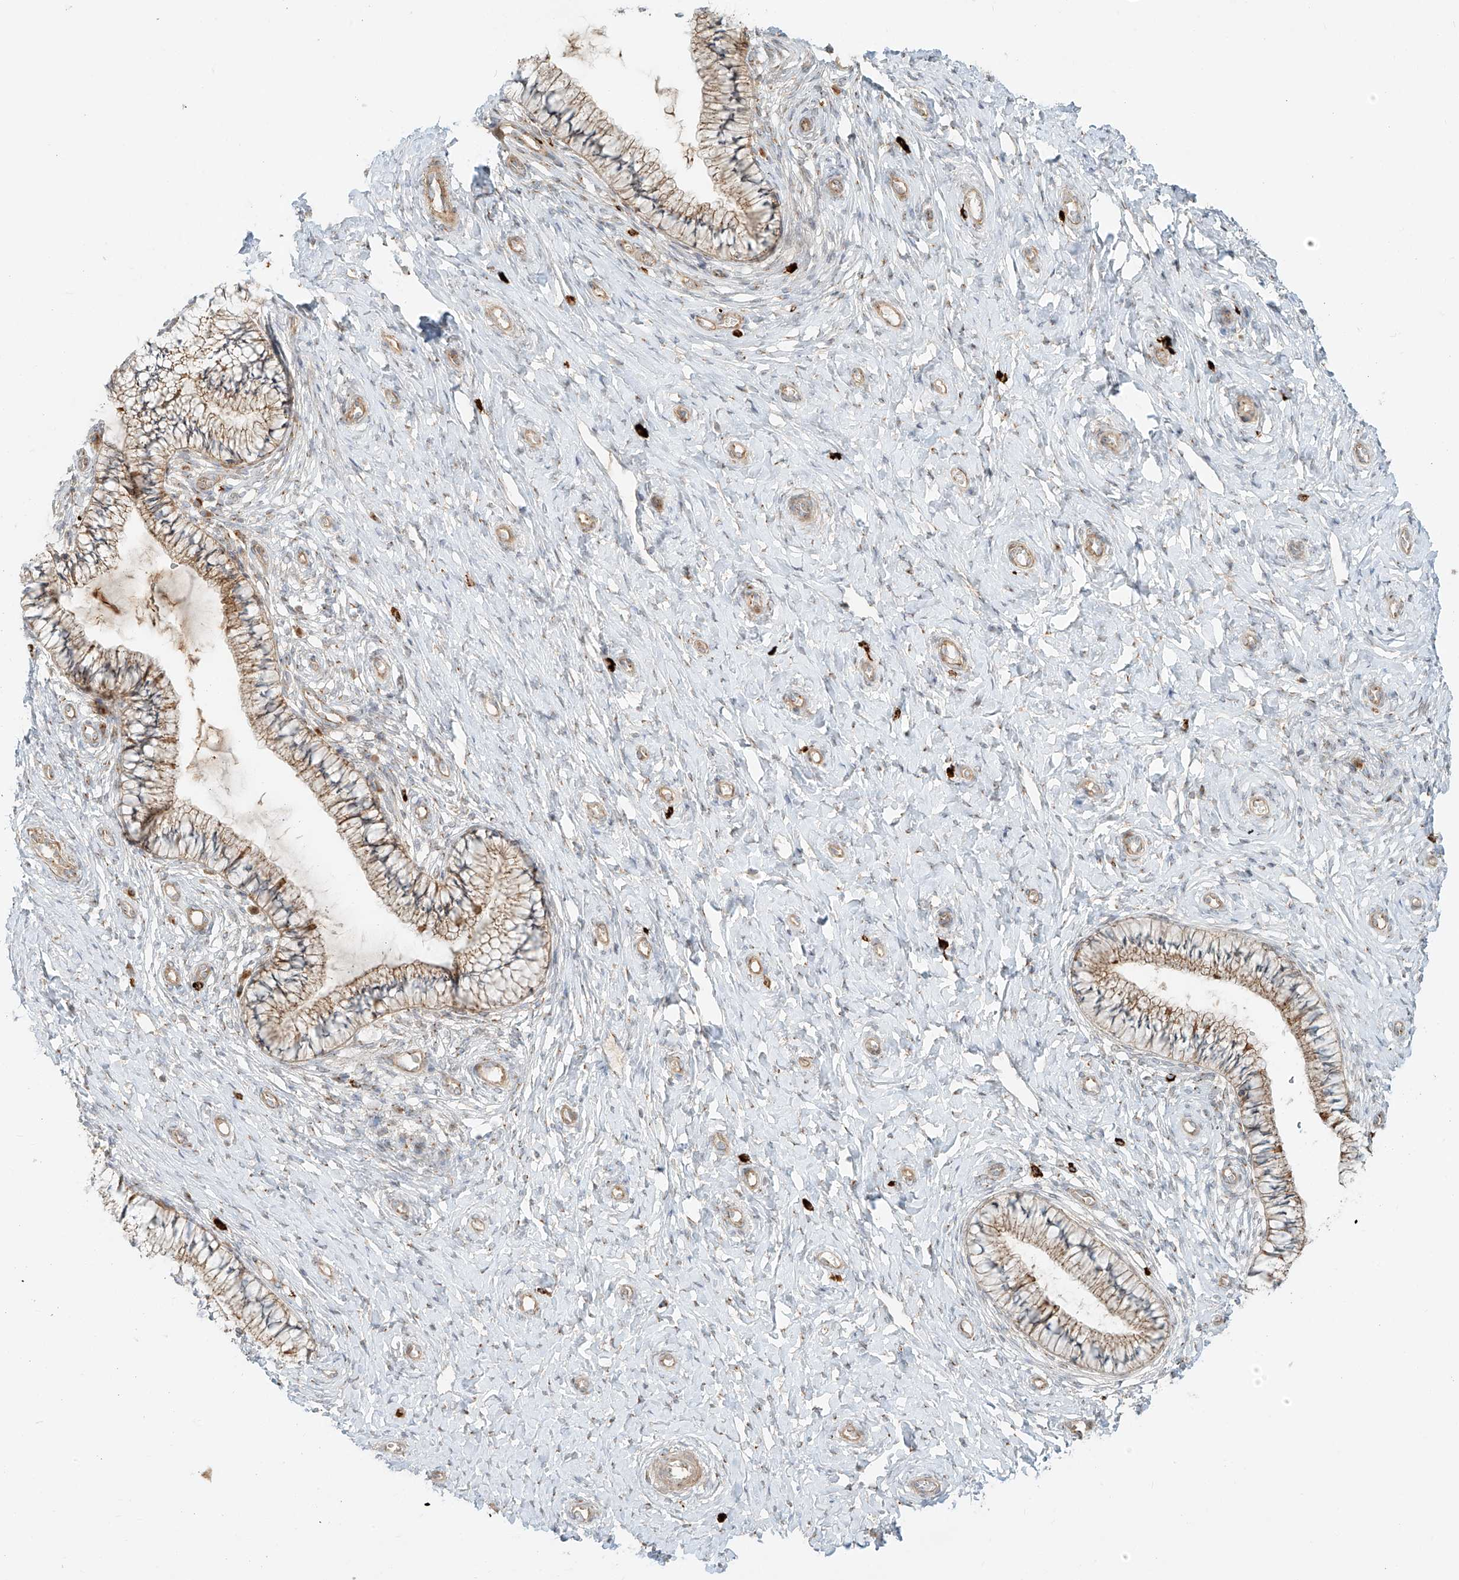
{"staining": {"intensity": "moderate", "quantity": ">75%", "location": "cytoplasmic/membranous"}, "tissue": "cervix", "cell_type": "Glandular cells", "image_type": "normal", "snomed": [{"axis": "morphology", "description": "Normal tissue, NOS"}, {"axis": "topography", "description": "Cervix"}], "caption": "IHC (DAB) staining of benign human cervix displays moderate cytoplasmic/membranous protein expression in about >75% of glandular cells. (Stains: DAB in brown, nuclei in blue, Microscopy: brightfield microscopy at high magnification).", "gene": "ZNF287", "patient": {"sex": "female", "age": 36}}